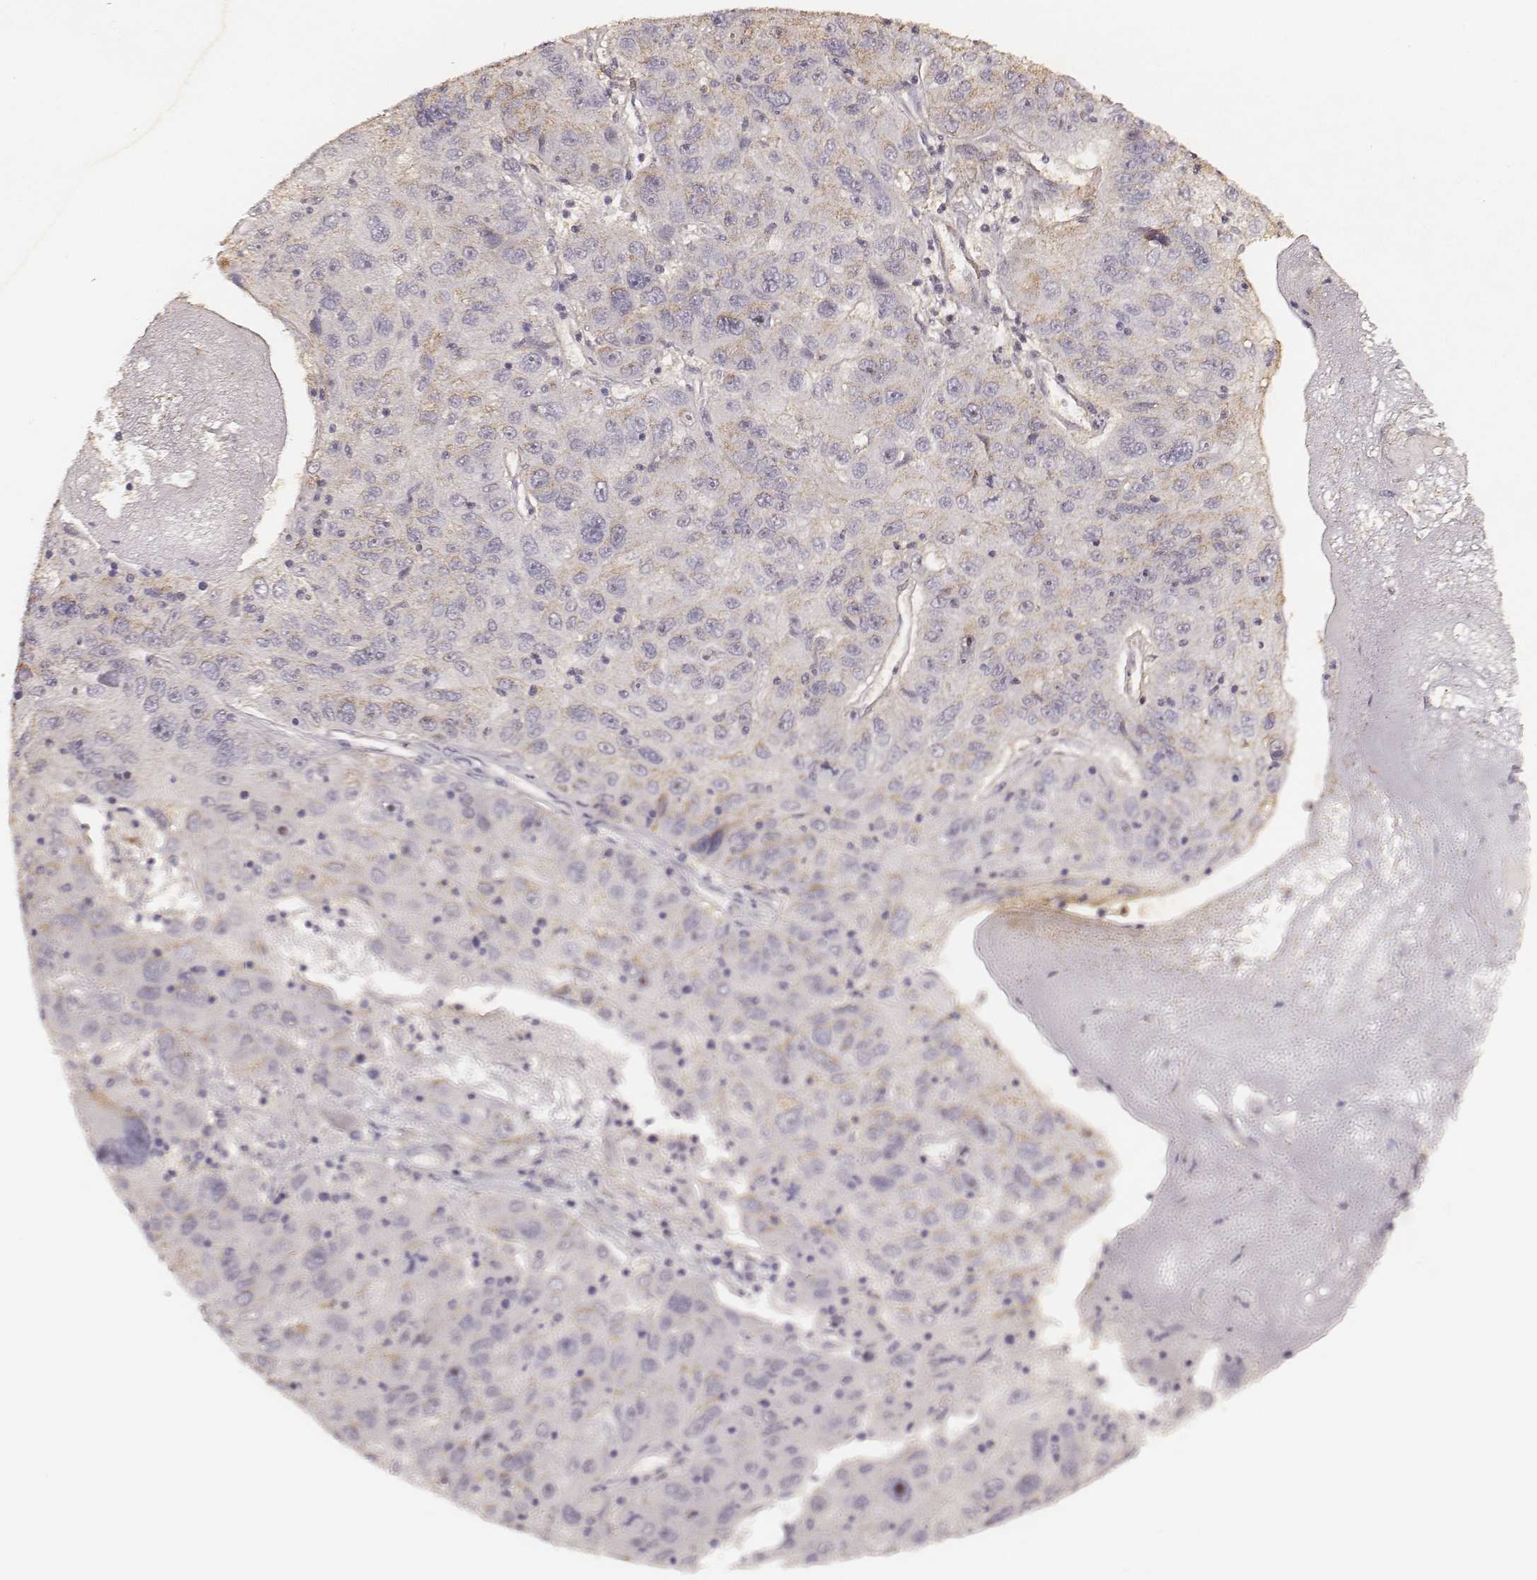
{"staining": {"intensity": "weak", "quantity": "<25%", "location": "cytoplasmic/membranous"}, "tissue": "stomach cancer", "cell_type": "Tumor cells", "image_type": "cancer", "snomed": [{"axis": "morphology", "description": "Adenocarcinoma, NOS"}, {"axis": "topography", "description": "Stomach"}], "caption": "A high-resolution photomicrograph shows immunohistochemistry staining of stomach cancer (adenocarcinoma), which reveals no significant positivity in tumor cells.", "gene": "MADCAM1", "patient": {"sex": "male", "age": 56}}